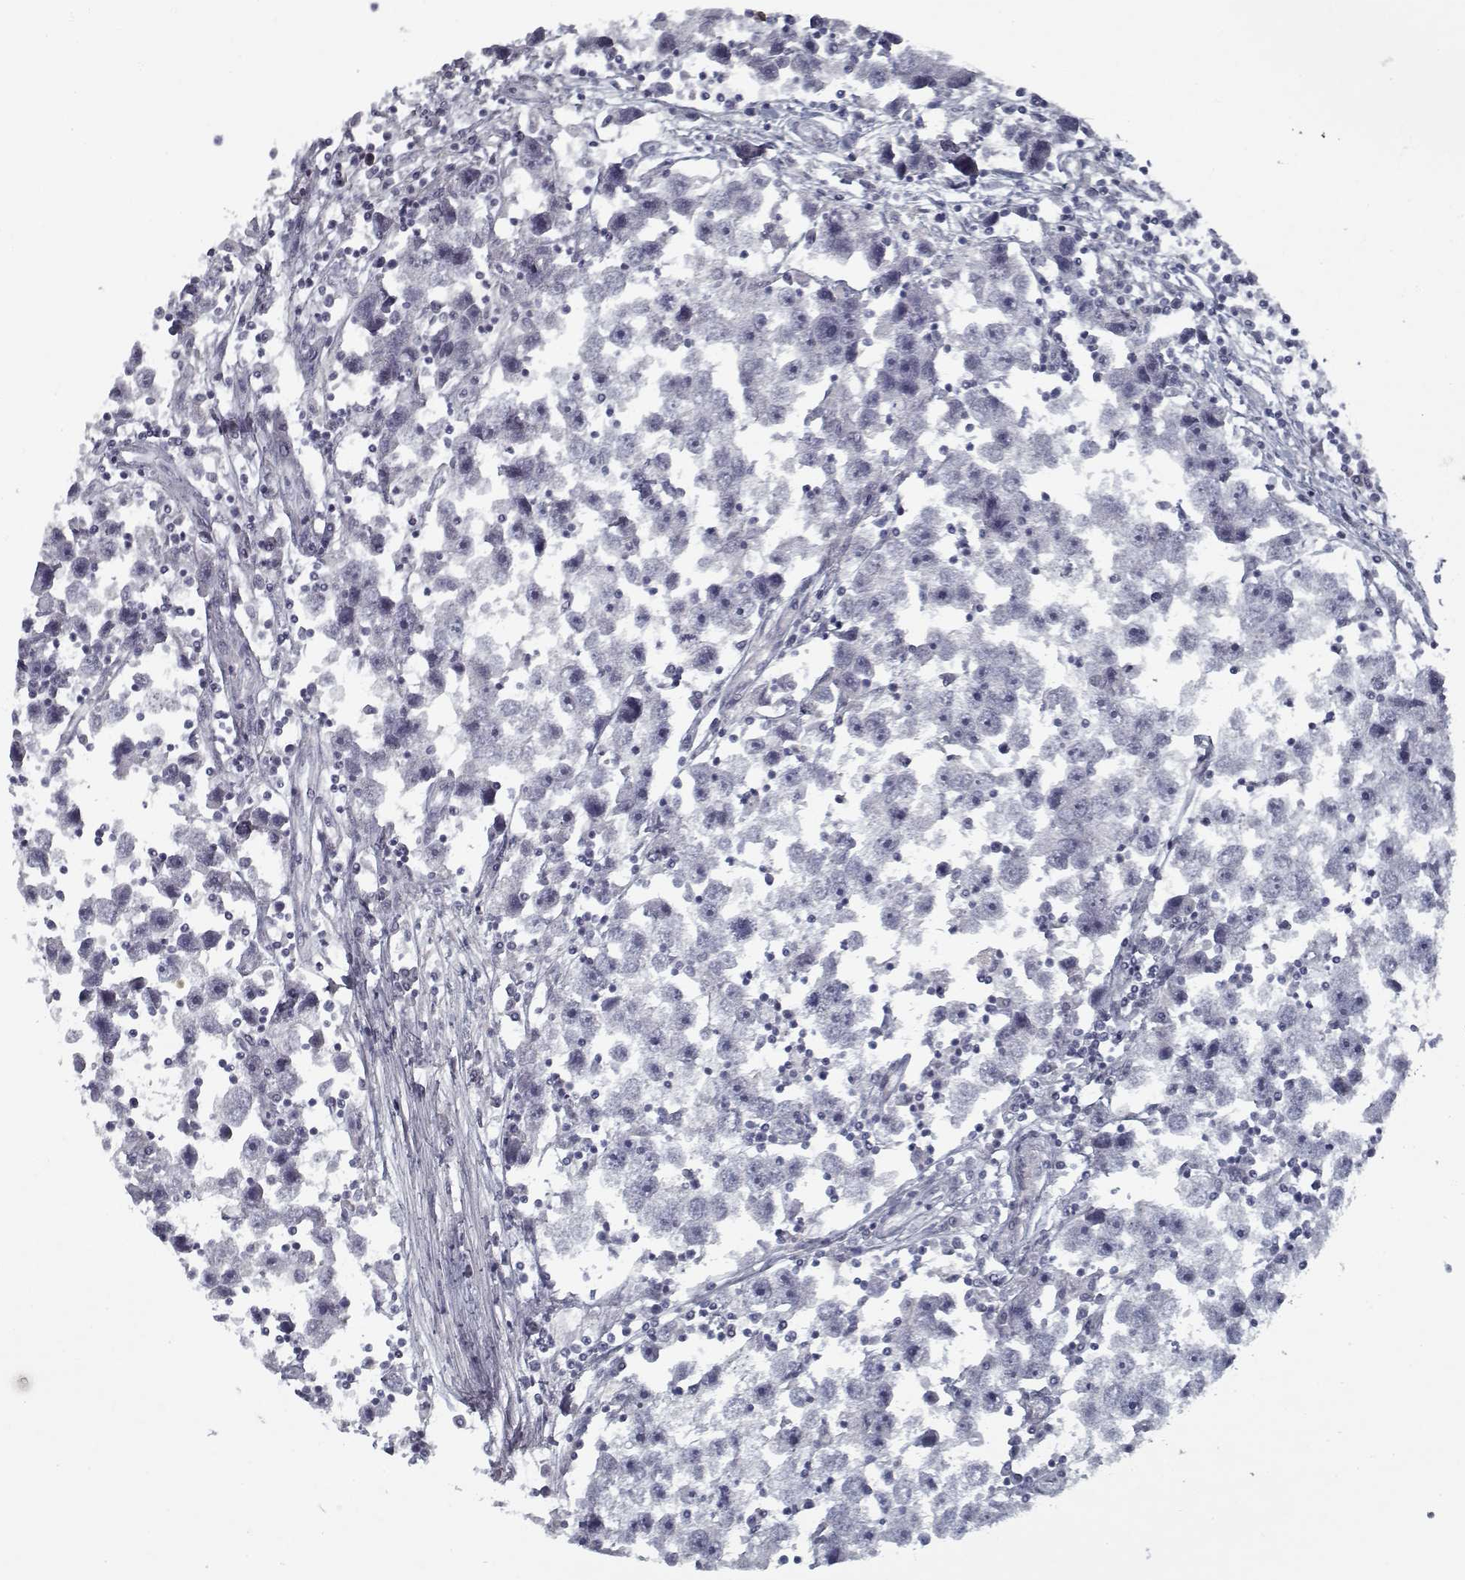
{"staining": {"intensity": "negative", "quantity": "none", "location": "none"}, "tissue": "testis cancer", "cell_type": "Tumor cells", "image_type": "cancer", "snomed": [{"axis": "morphology", "description": "Seminoma, NOS"}, {"axis": "topography", "description": "Testis"}], "caption": "Tumor cells are negative for brown protein staining in seminoma (testis). (DAB (3,3'-diaminobenzidine) immunohistochemistry, high magnification).", "gene": "GAD2", "patient": {"sex": "male", "age": 30}}